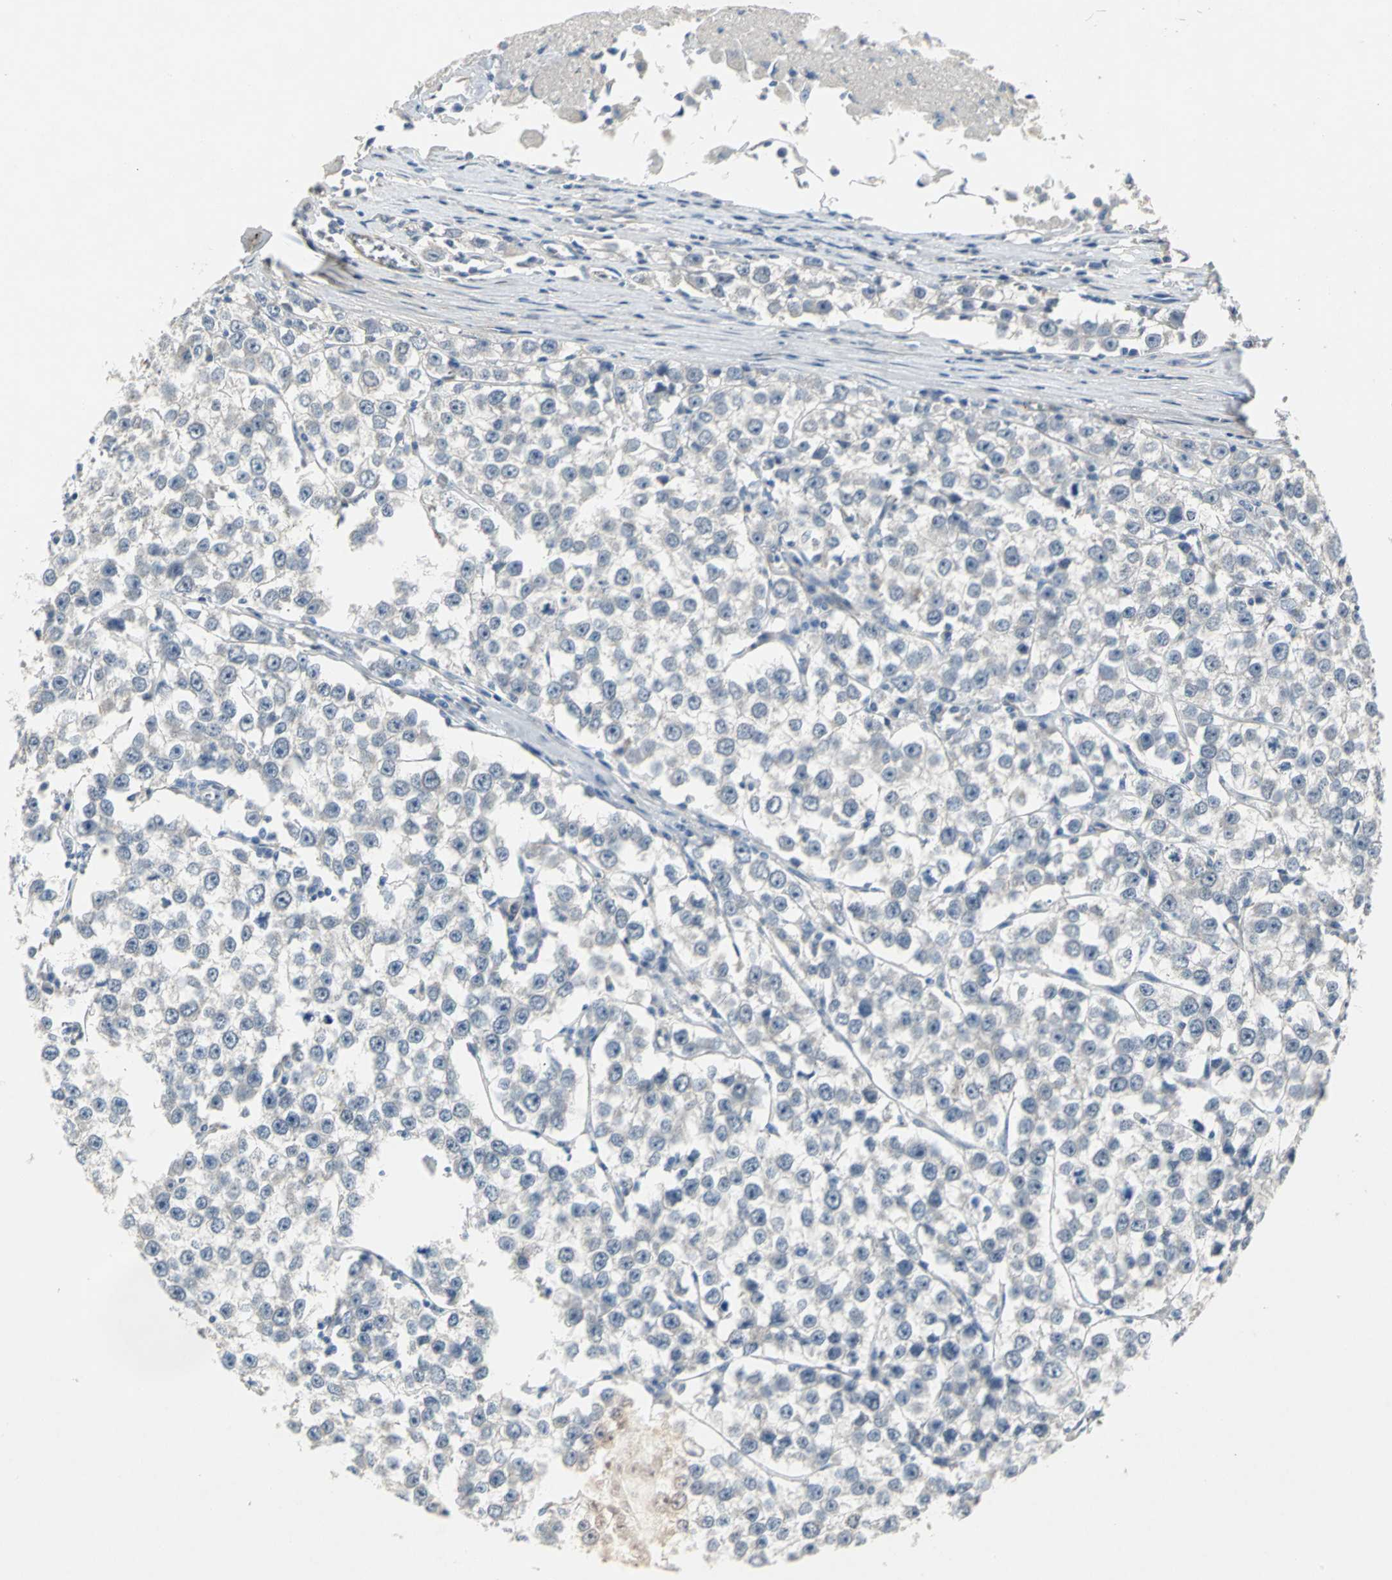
{"staining": {"intensity": "negative", "quantity": "none", "location": "none"}, "tissue": "testis cancer", "cell_type": "Tumor cells", "image_type": "cancer", "snomed": [{"axis": "morphology", "description": "Seminoma, NOS"}, {"axis": "morphology", "description": "Carcinoma, Embryonal, NOS"}, {"axis": "topography", "description": "Testis"}], "caption": "Human testis seminoma stained for a protein using immunohistochemistry displays no staining in tumor cells.", "gene": "EFNB3", "patient": {"sex": "male", "age": 52}}